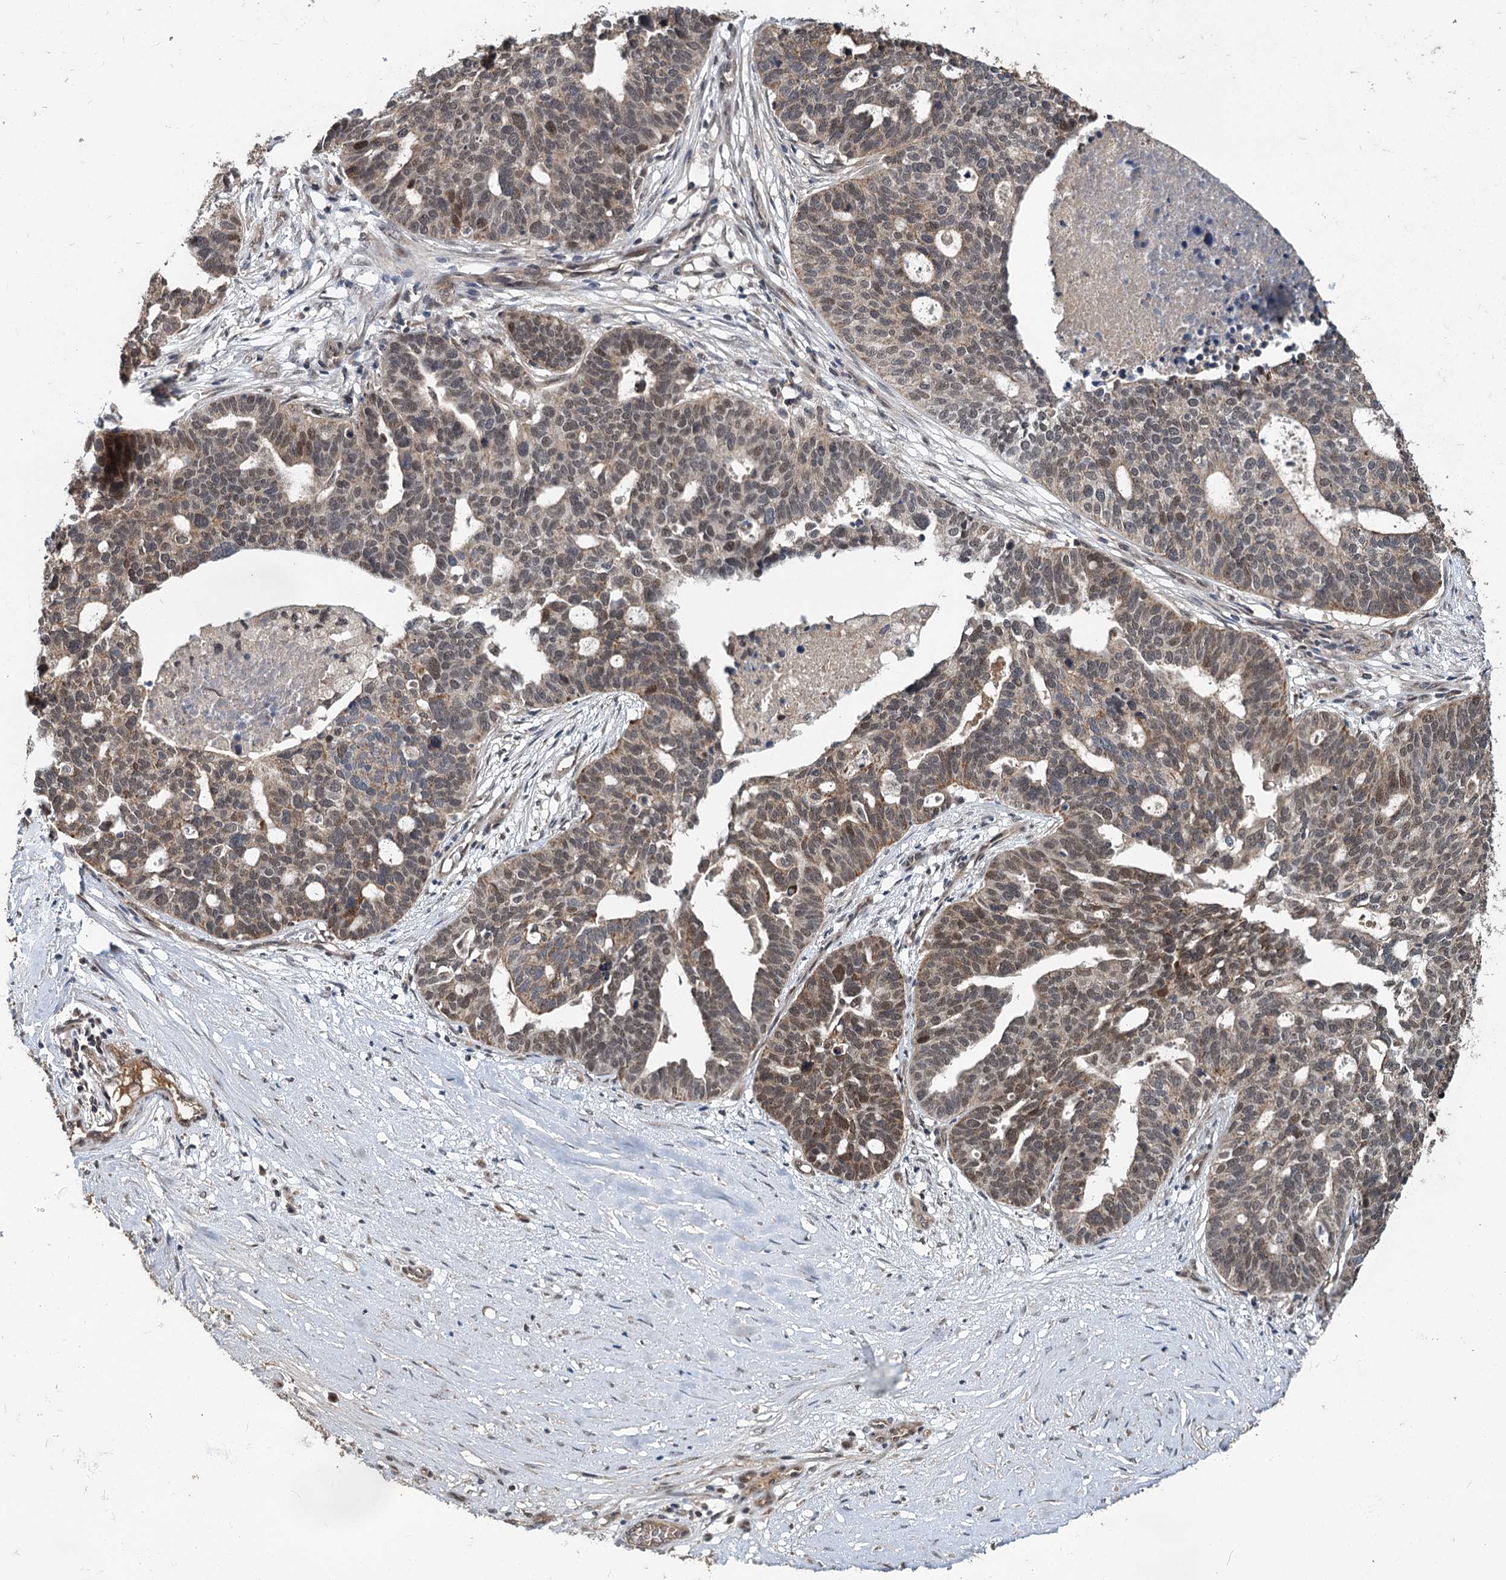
{"staining": {"intensity": "moderate", "quantity": "25%-75%", "location": "cytoplasmic/membranous,nuclear"}, "tissue": "ovarian cancer", "cell_type": "Tumor cells", "image_type": "cancer", "snomed": [{"axis": "morphology", "description": "Cystadenocarcinoma, serous, NOS"}, {"axis": "topography", "description": "Ovary"}], "caption": "Immunohistochemical staining of human ovarian serous cystadenocarcinoma demonstrates medium levels of moderate cytoplasmic/membranous and nuclear protein positivity in approximately 25%-75% of tumor cells.", "gene": "MYG1", "patient": {"sex": "female", "age": 59}}